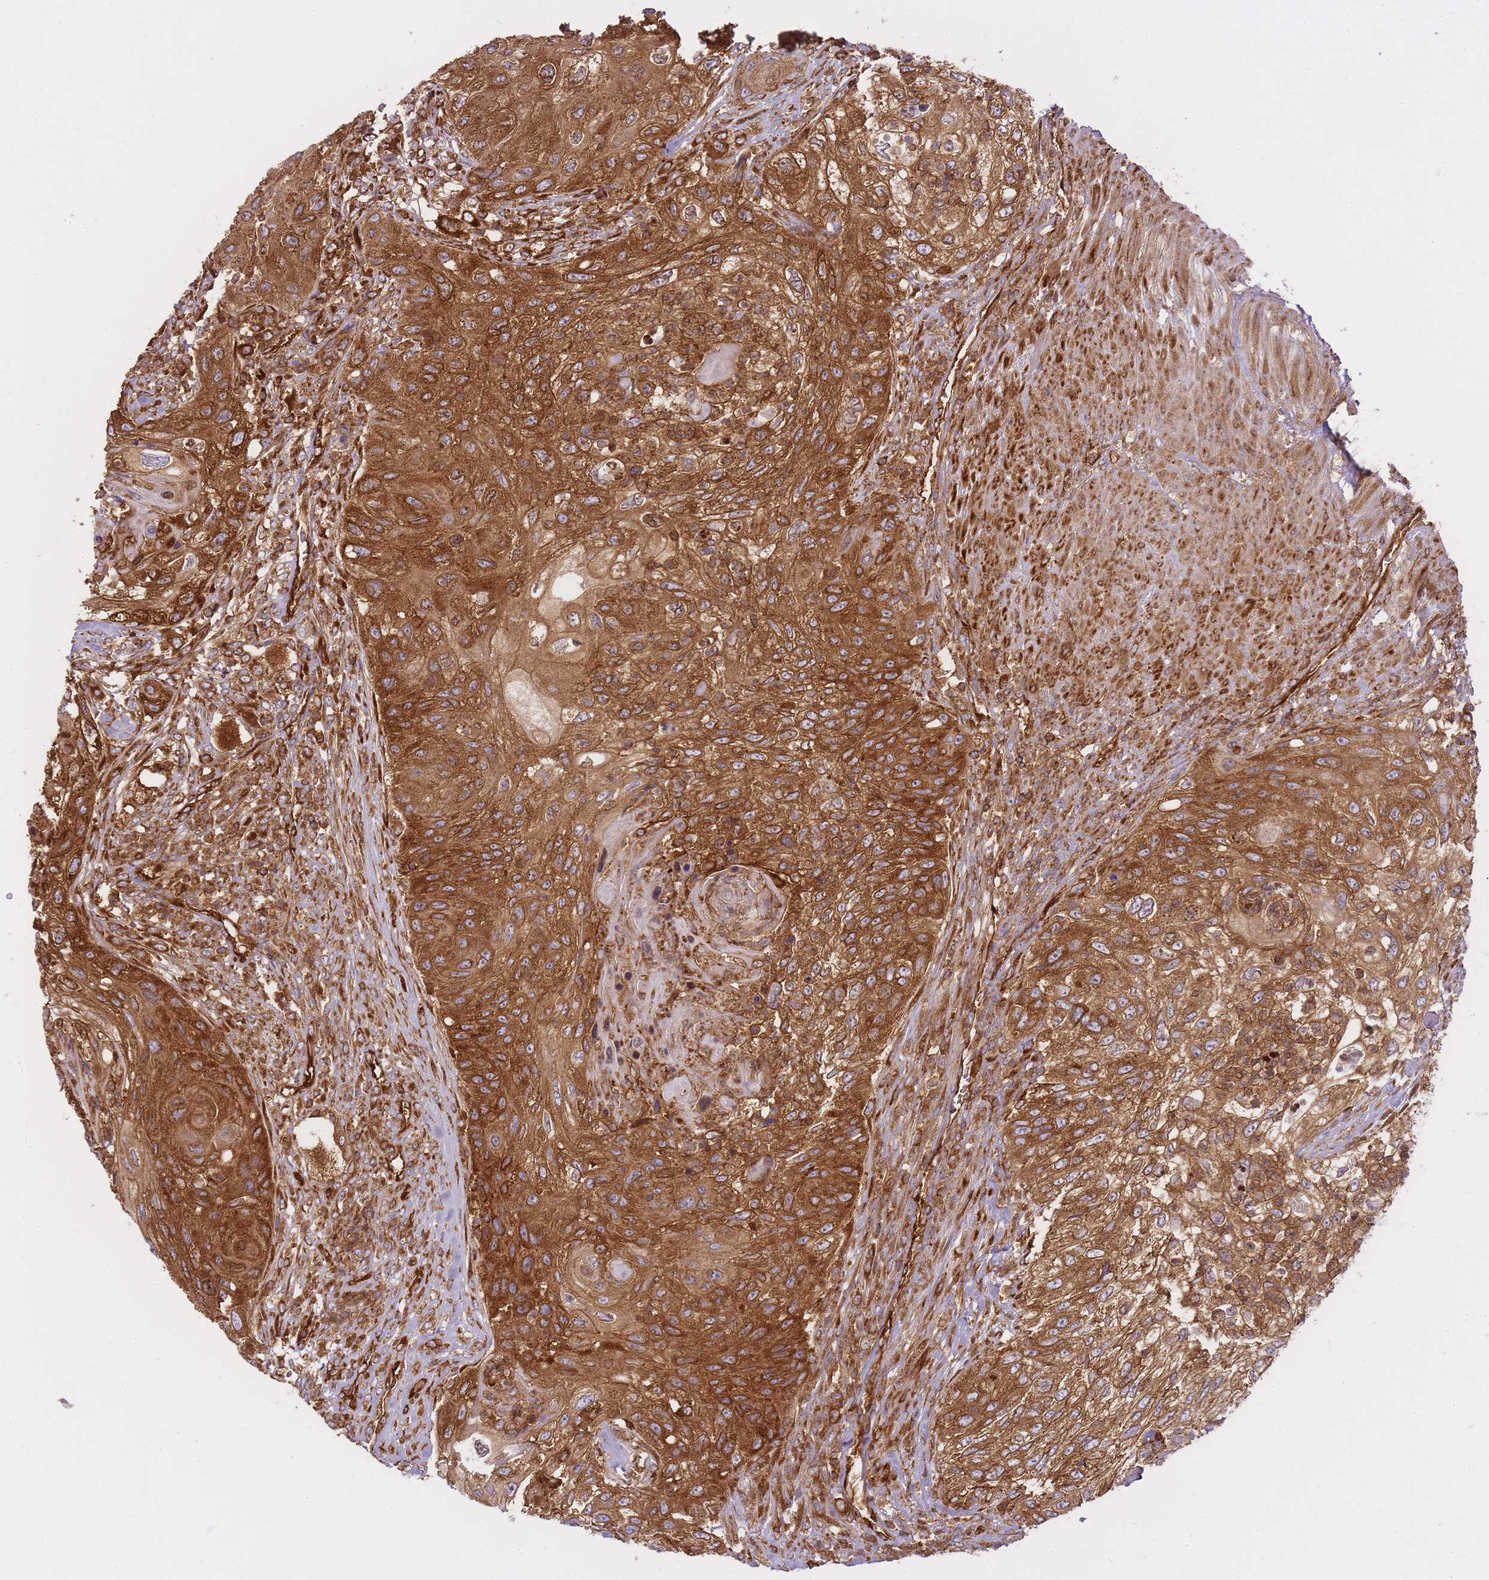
{"staining": {"intensity": "strong", "quantity": ">75%", "location": "cytoplasmic/membranous"}, "tissue": "urothelial cancer", "cell_type": "Tumor cells", "image_type": "cancer", "snomed": [{"axis": "morphology", "description": "Urothelial carcinoma, High grade"}, {"axis": "topography", "description": "Urinary bladder"}], "caption": "Tumor cells show high levels of strong cytoplasmic/membranous expression in approximately >75% of cells in human urothelial carcinoma (high-grade).", "gene": "MSN", "patient": {"sex": "female", "age": 60}}